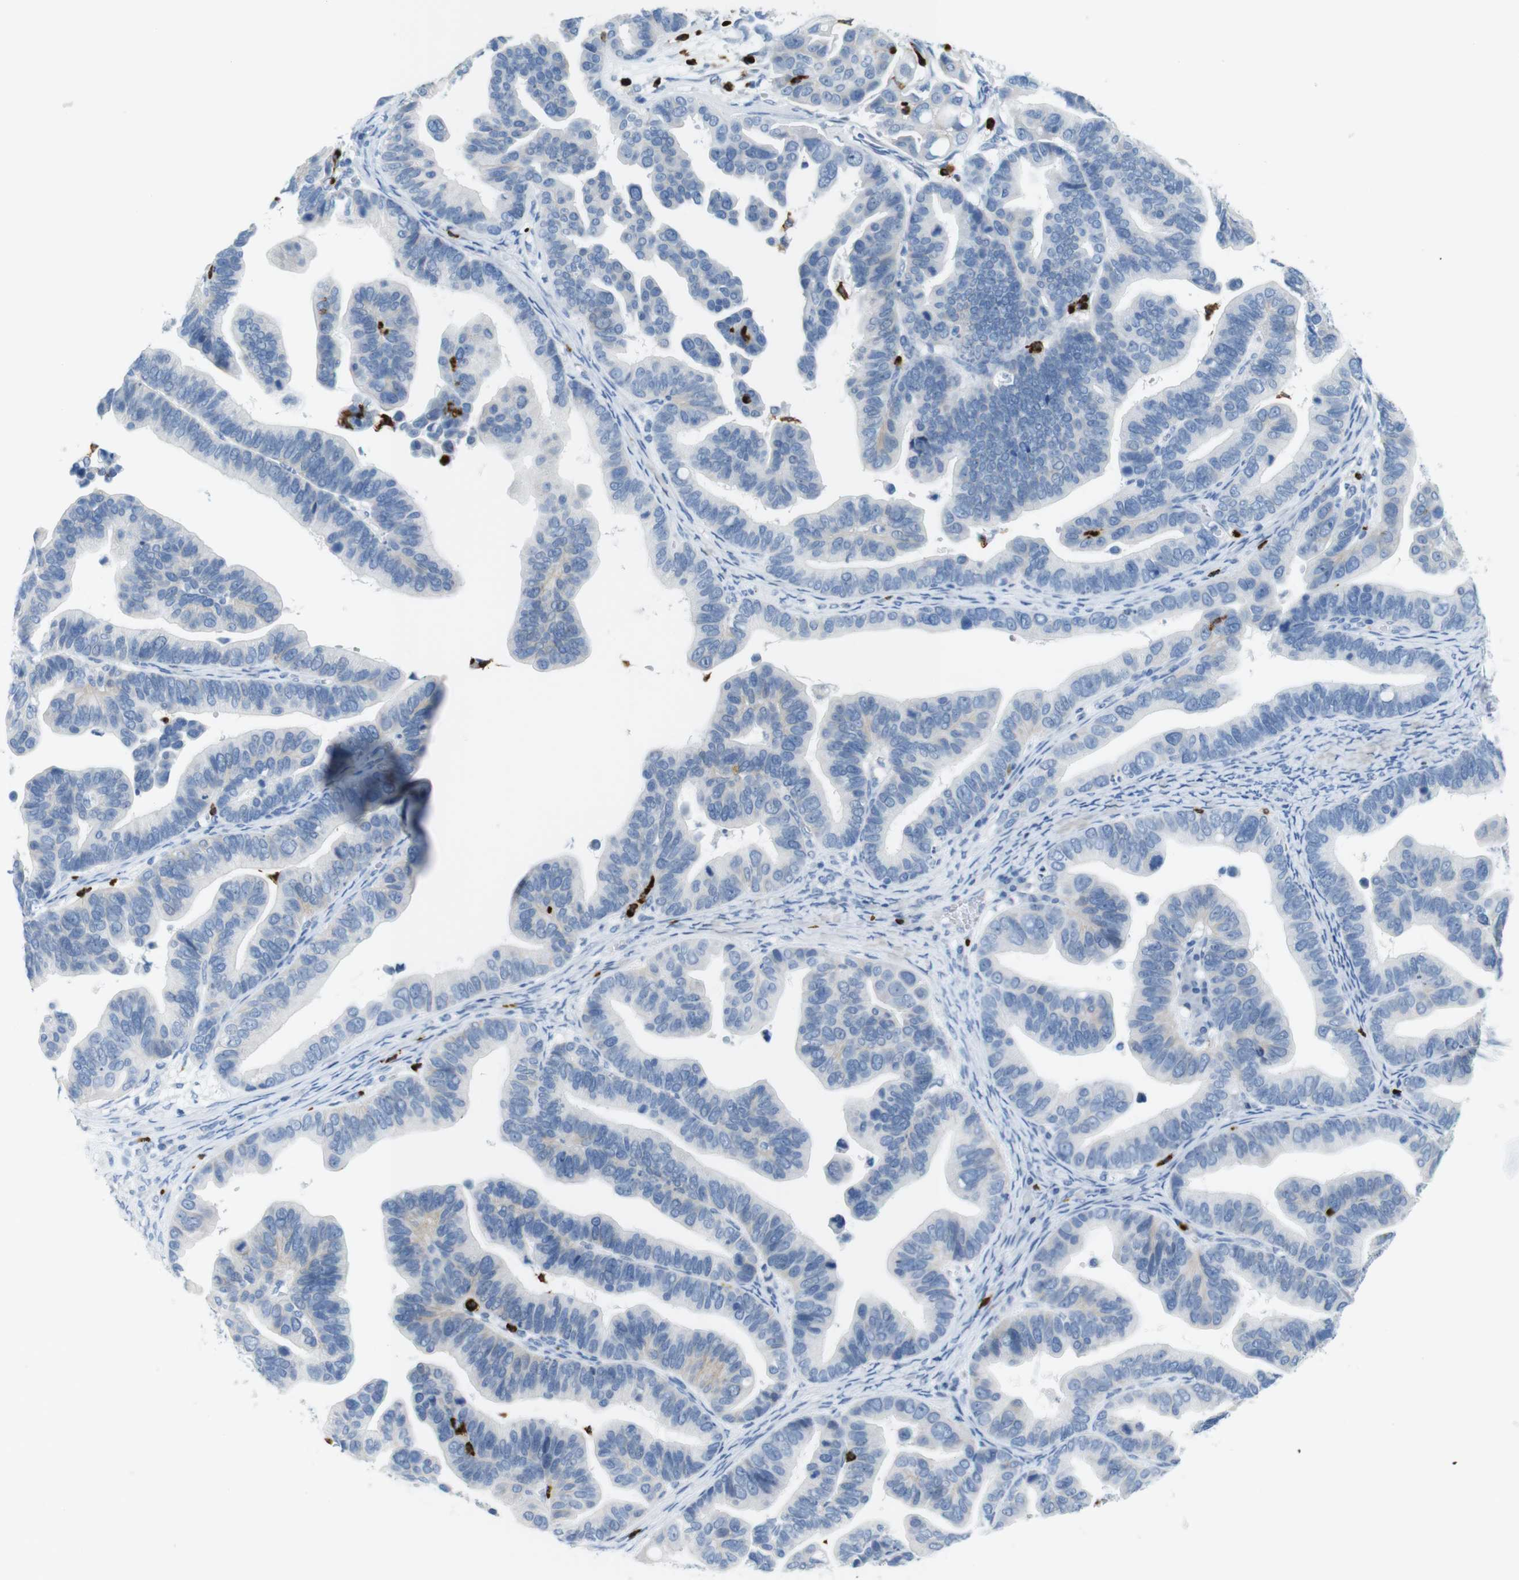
{"staining": {"intensity": "negative", "quantity": "none", "location": "none"}, "tissue": "ovarian cancer", "cell_type": "Tumor cells", "image_type": "cancer", "snomed": [{"axis": "morphology", "description": "Cystadenocarcinoma, serous, NOS"}, {"axis": "topography", "description": "Ovary"}], "caption": "IHC histopathology image of human serous cystadenocarcinoma (ovarian) stained for a protein (brown), which reveals no positivity in tumor cells.", "gene": "MCEMP1", "patient": {"sex": "female", "age": 56}}